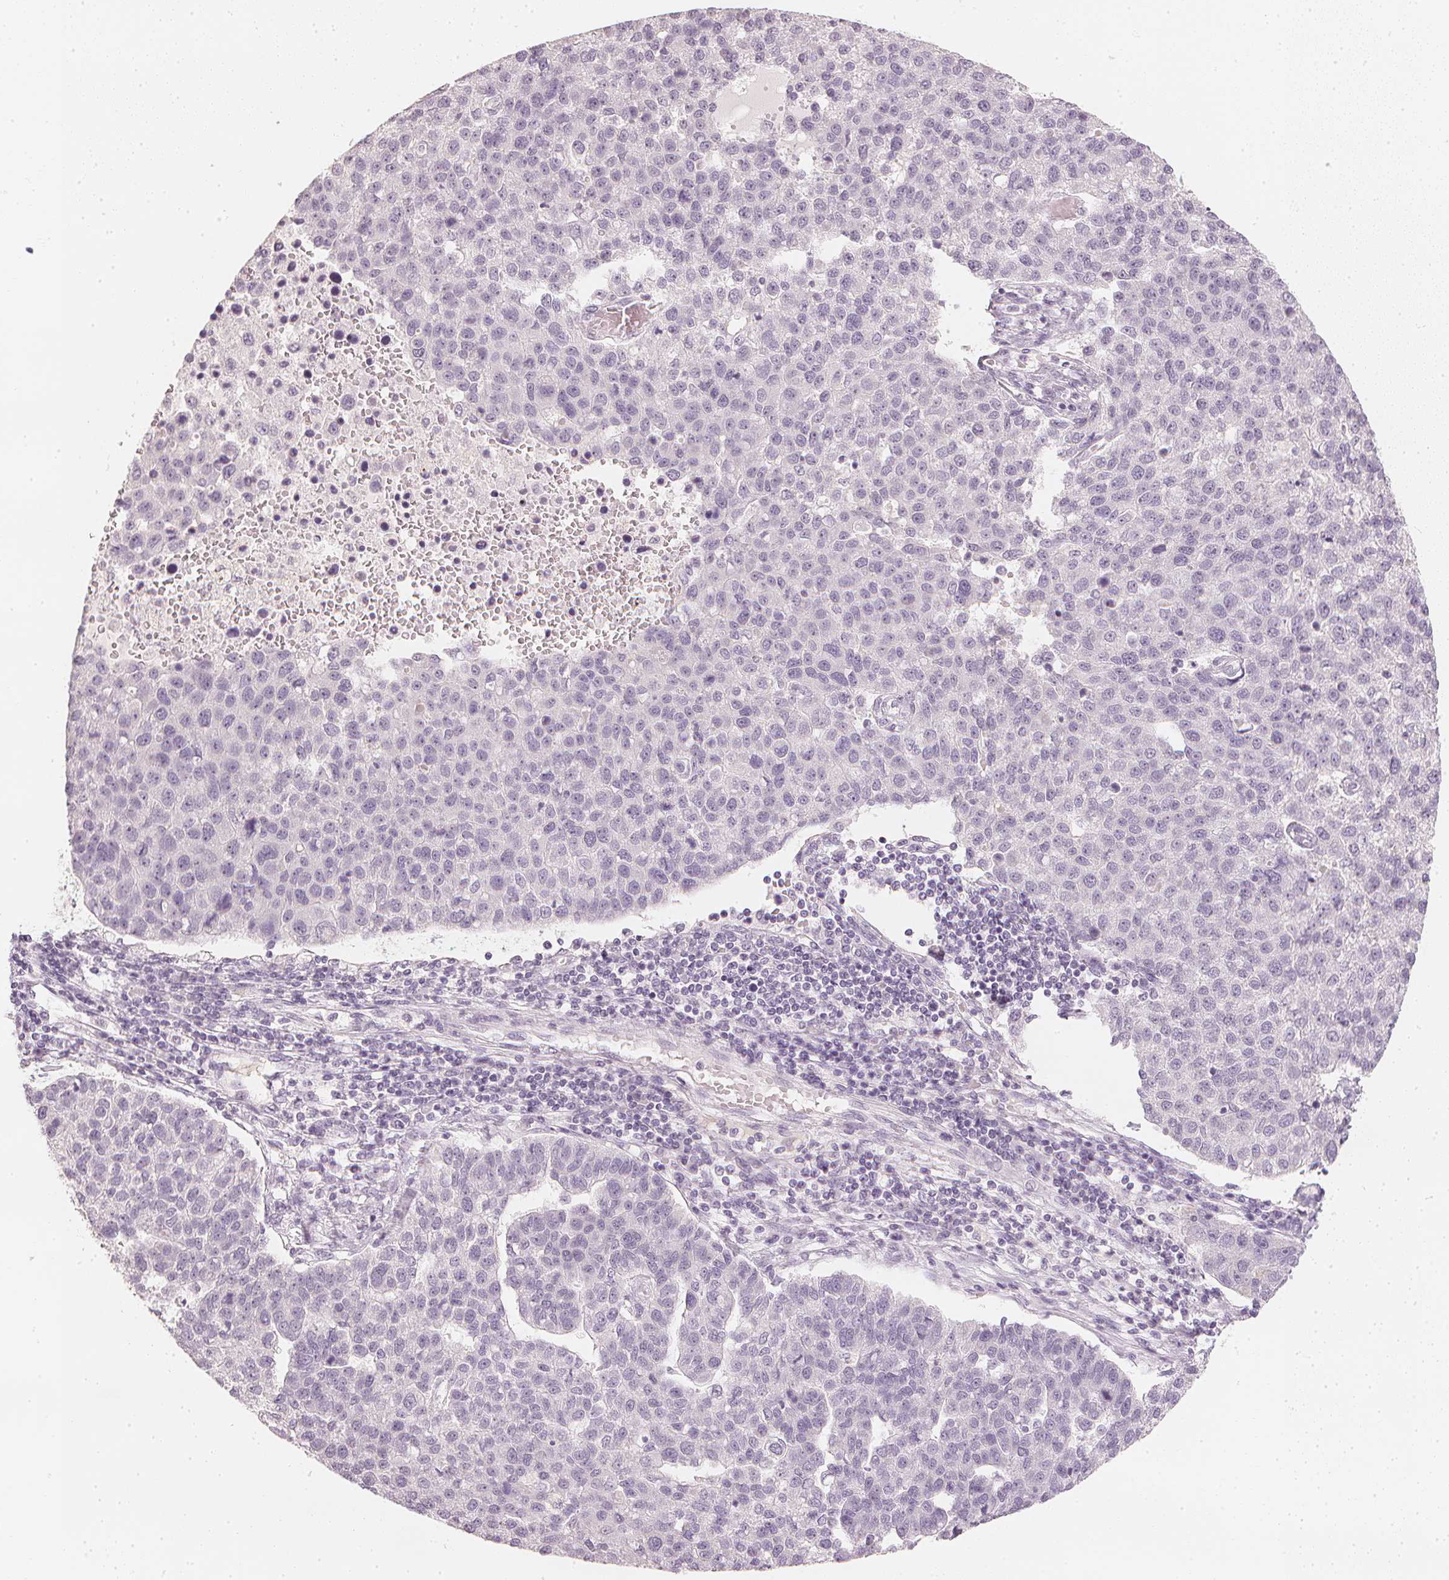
{"staining": {"intensity": "negative", "quantity": "none", "location": "none"}, "tissue": "pancreatic cancer", "cell_type": "Tumor cells", "image_type": "cancer", "snomed": [{"axis": "morphology", "description": "Adenocarcinoma, NOS"}, {"axis": "topography", "description": "Pancreas"}], "caption": "DAB immunohistochemical staining of pancreatic cancer (adenocarcinoma) exhibits no significant staining in tumor cells.", "gene": "CALB1", "patient": {"sex": "female", "age": 61}}